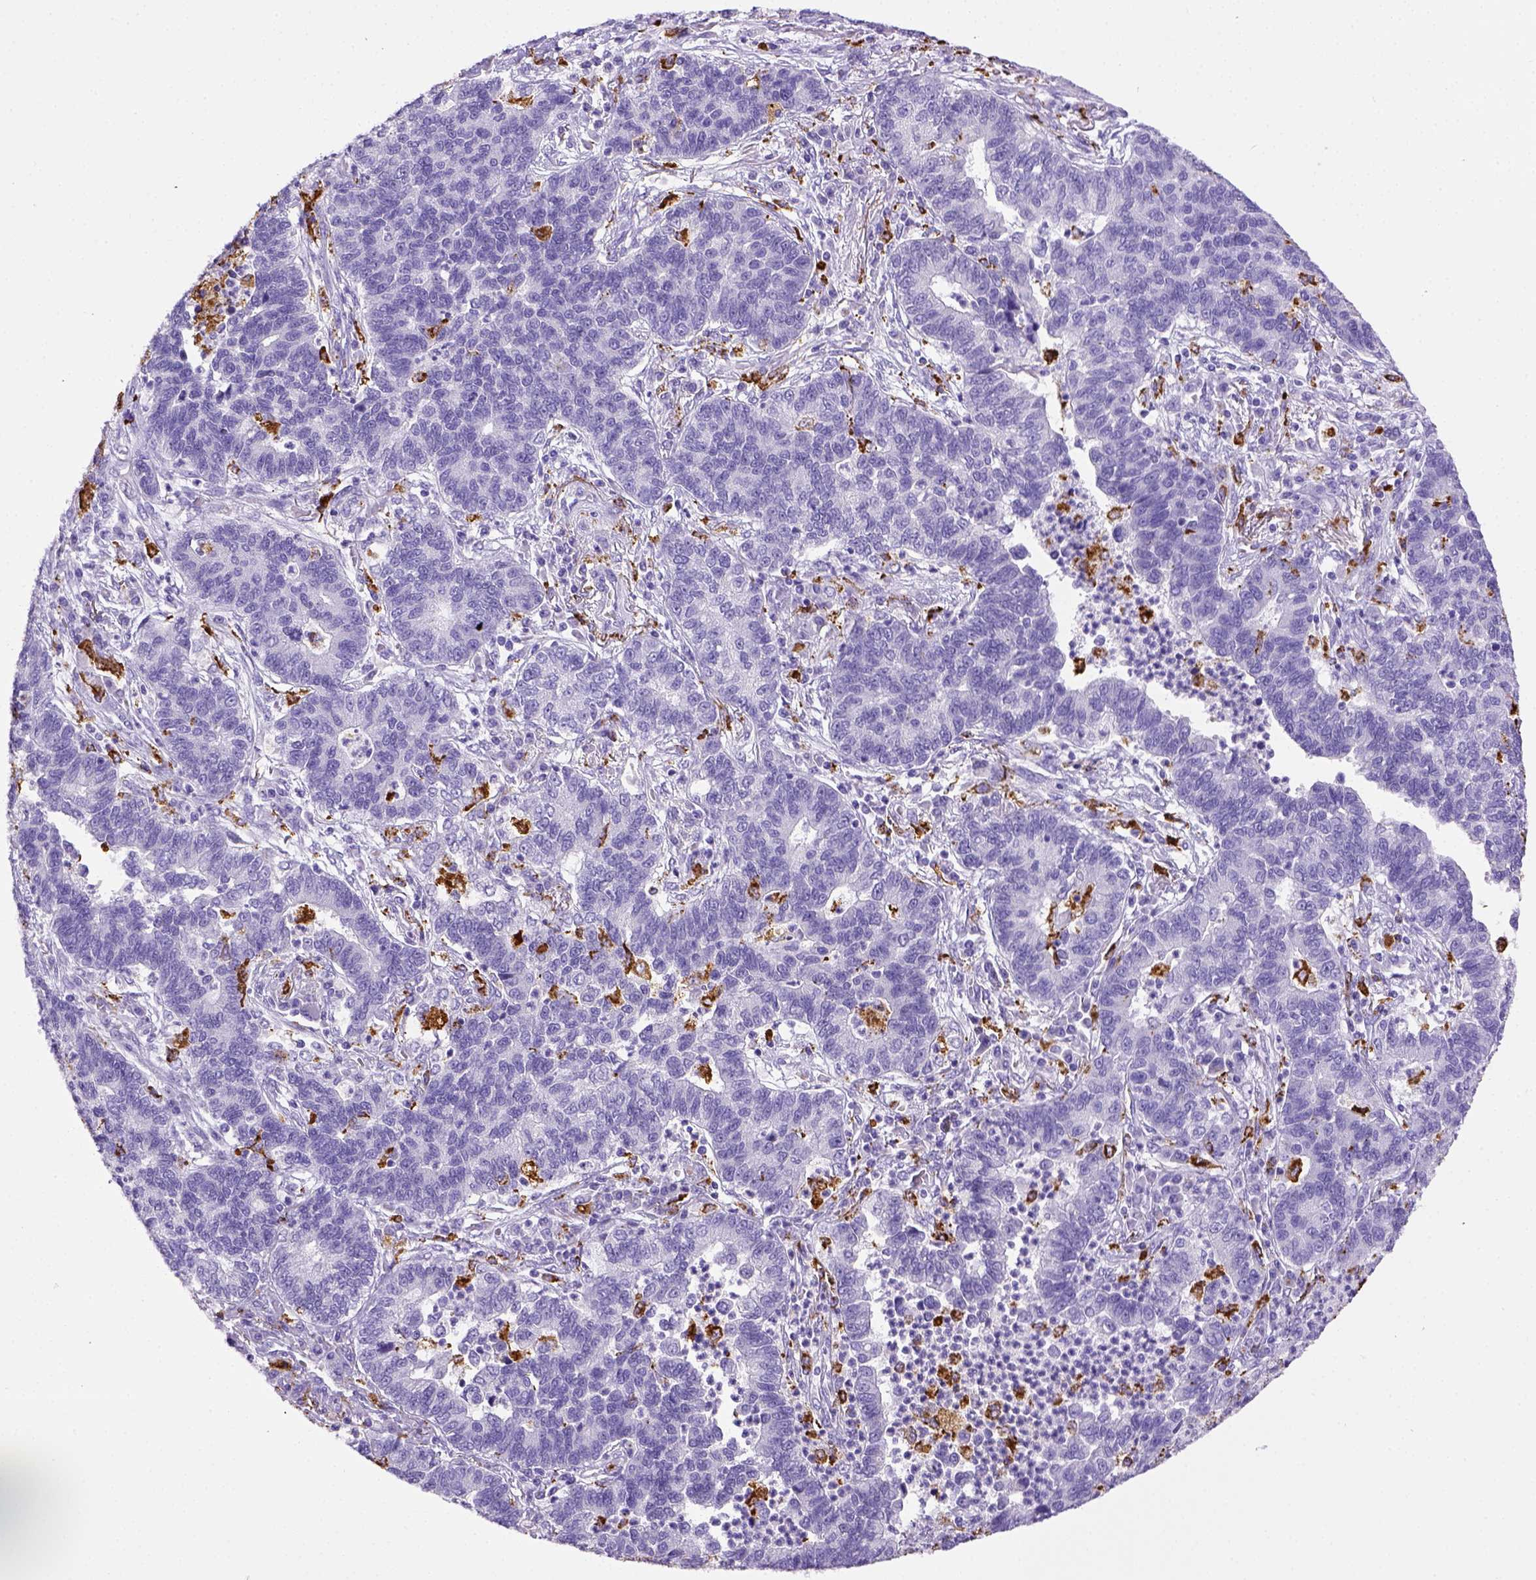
{"staining": {"intensity": "negative", "quantity": "none", "location": "none"}, "tissue": "lung cancer", "cell_type": "Tumor cells", "image_type": "cancer", "snomed": [{"axis": "morphology", "description": "Adenocarcinoma, NOS"}, {"axis": "topography", "description": "Lung"}], "caption": "High magnification brightfield microscopy of lung adenocarcinoma stained with DAB (brown) and counterstained with hematoxylin (blue): tumor cells show no significant expression.", "gene": "CD68", "patient": {"sex": "female", "age": 57}}